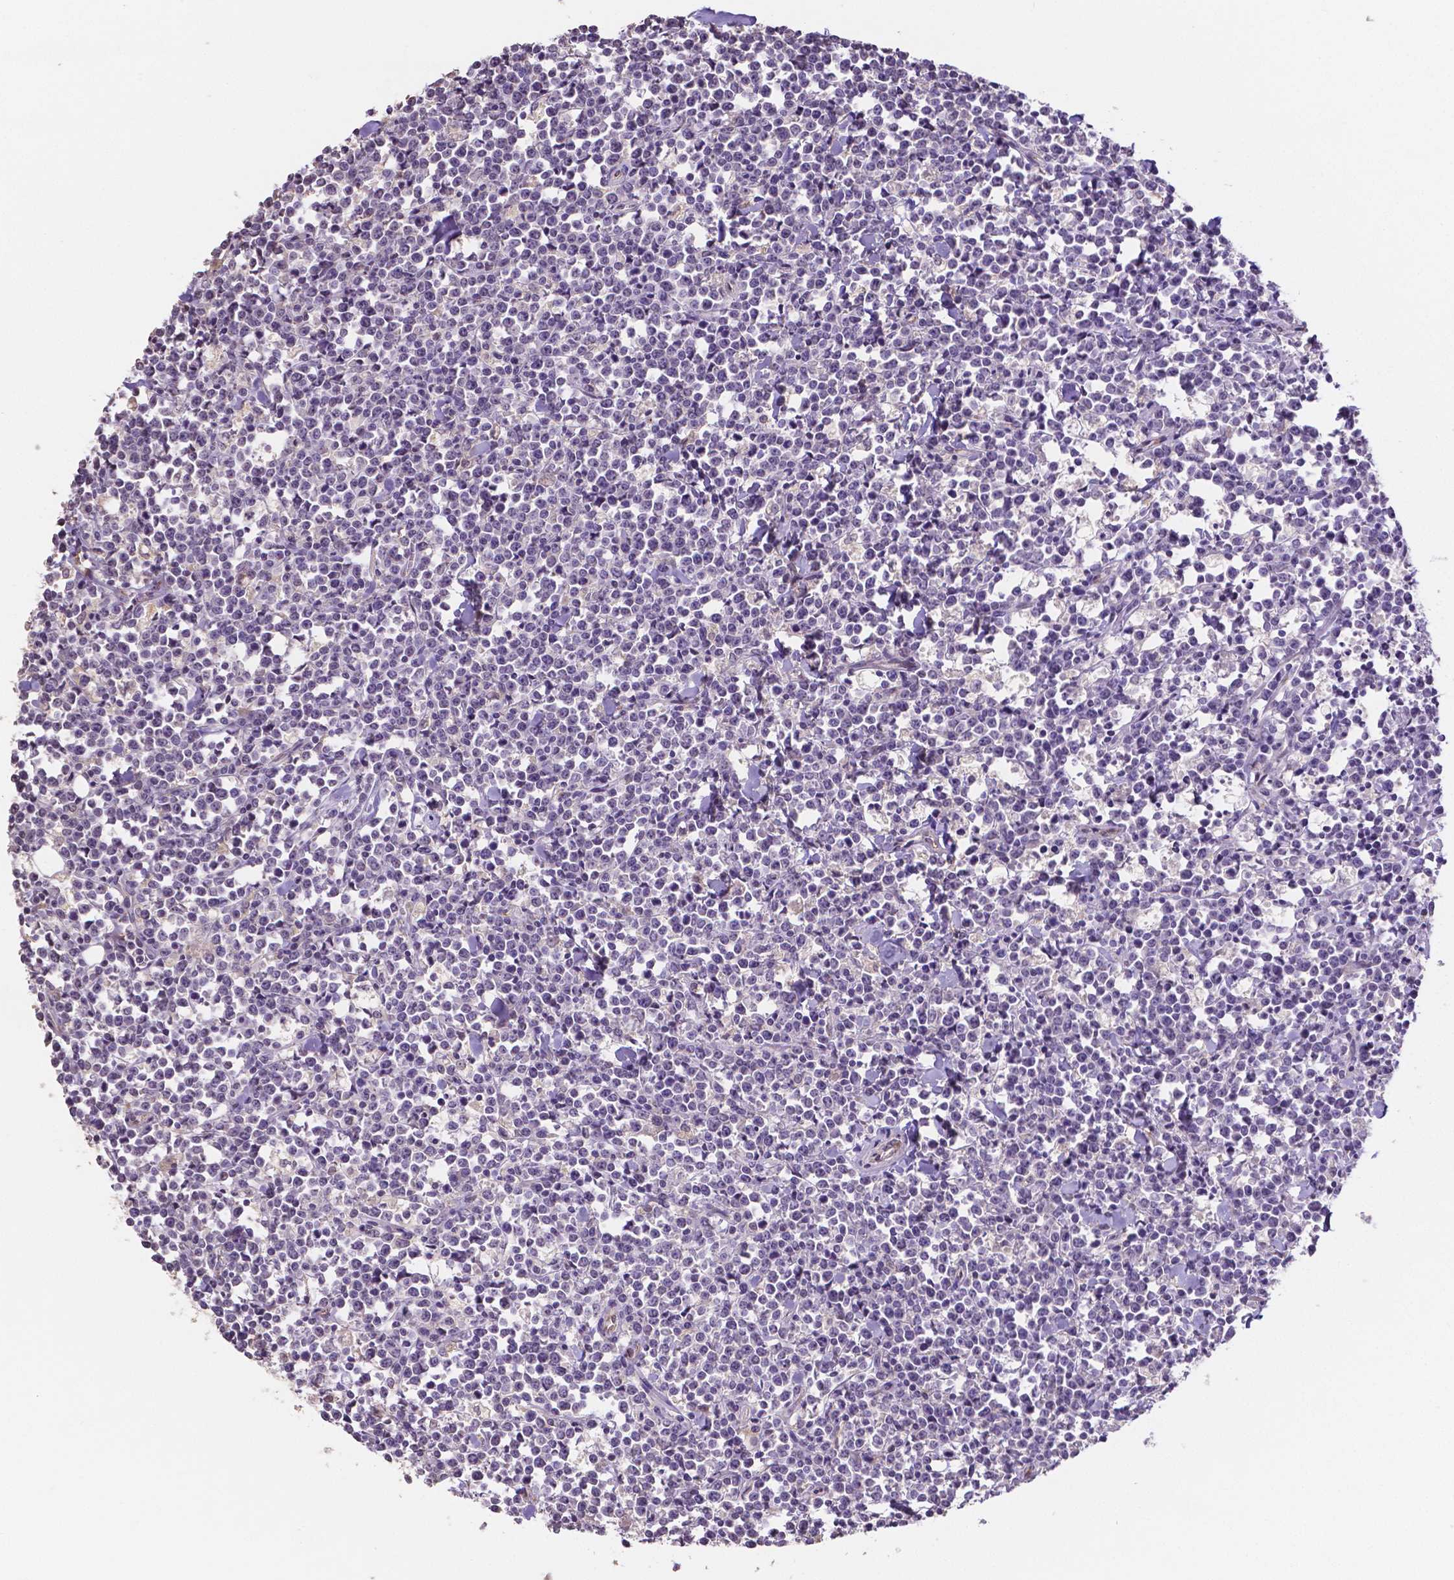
{"staining": {"intensity": "negative", "quantity": "none", "location": "none"}, "tissue": "lymphoma", "cell_type": "Tumor cells", "image_type": "cancer", "snomed": [{"axis": "morphology", "description": "Malignant lymphoma, non-Hodgkin's type, High grade"}, {"axis": "topography", "description": "Small intestine"}], "caption": "A micrograph of human lymphoma is negative for staining in tumor cells.", "gene": "ELAVL2", "patient": {"sex": "female", "age": 56}}